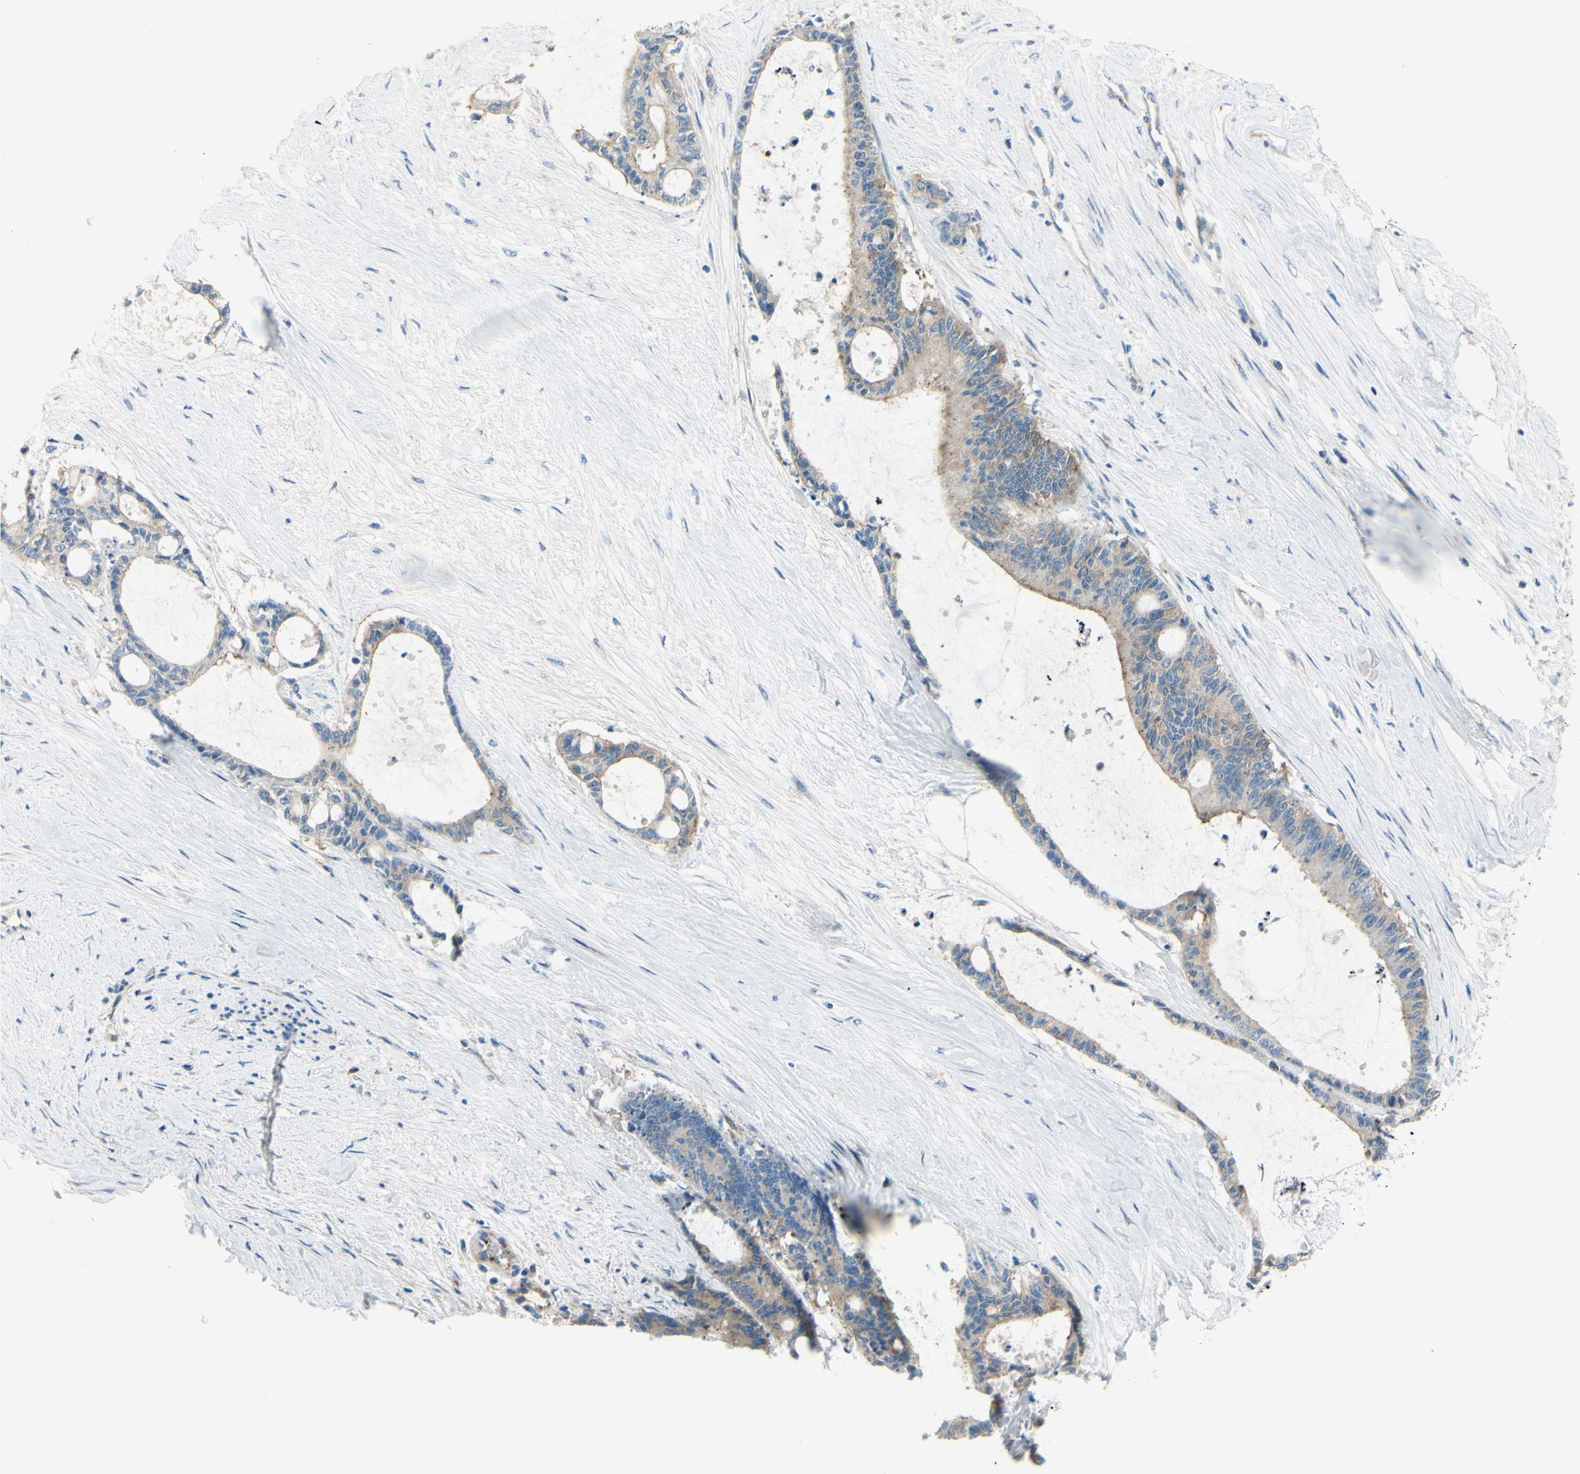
{"staining": {"intensity": "moderate", "quantity": ">75%", "location": "cytoplasmic/membranous"}, "tissue": "liver cancer", "cell_type": "Tumor cells", "image_type": "cancer", "snomed": [{"axis": "morphology", "description": "Cholangiocarcinoma"}, {"axis": "topography", "description": "Liver"}], "caption": "Protein positivity by IHC displays moderate cytoplasmic/membranous expression in about >75% of tumor cells in liver cancer (cholangiocarcinoma). (DAB (3,3'-diaminobenzidine) IHC, brown staining for protein, blue staining for nuclei).", "gene": "FRMD4B", "patient": {"sex": "female", "age": 73}}